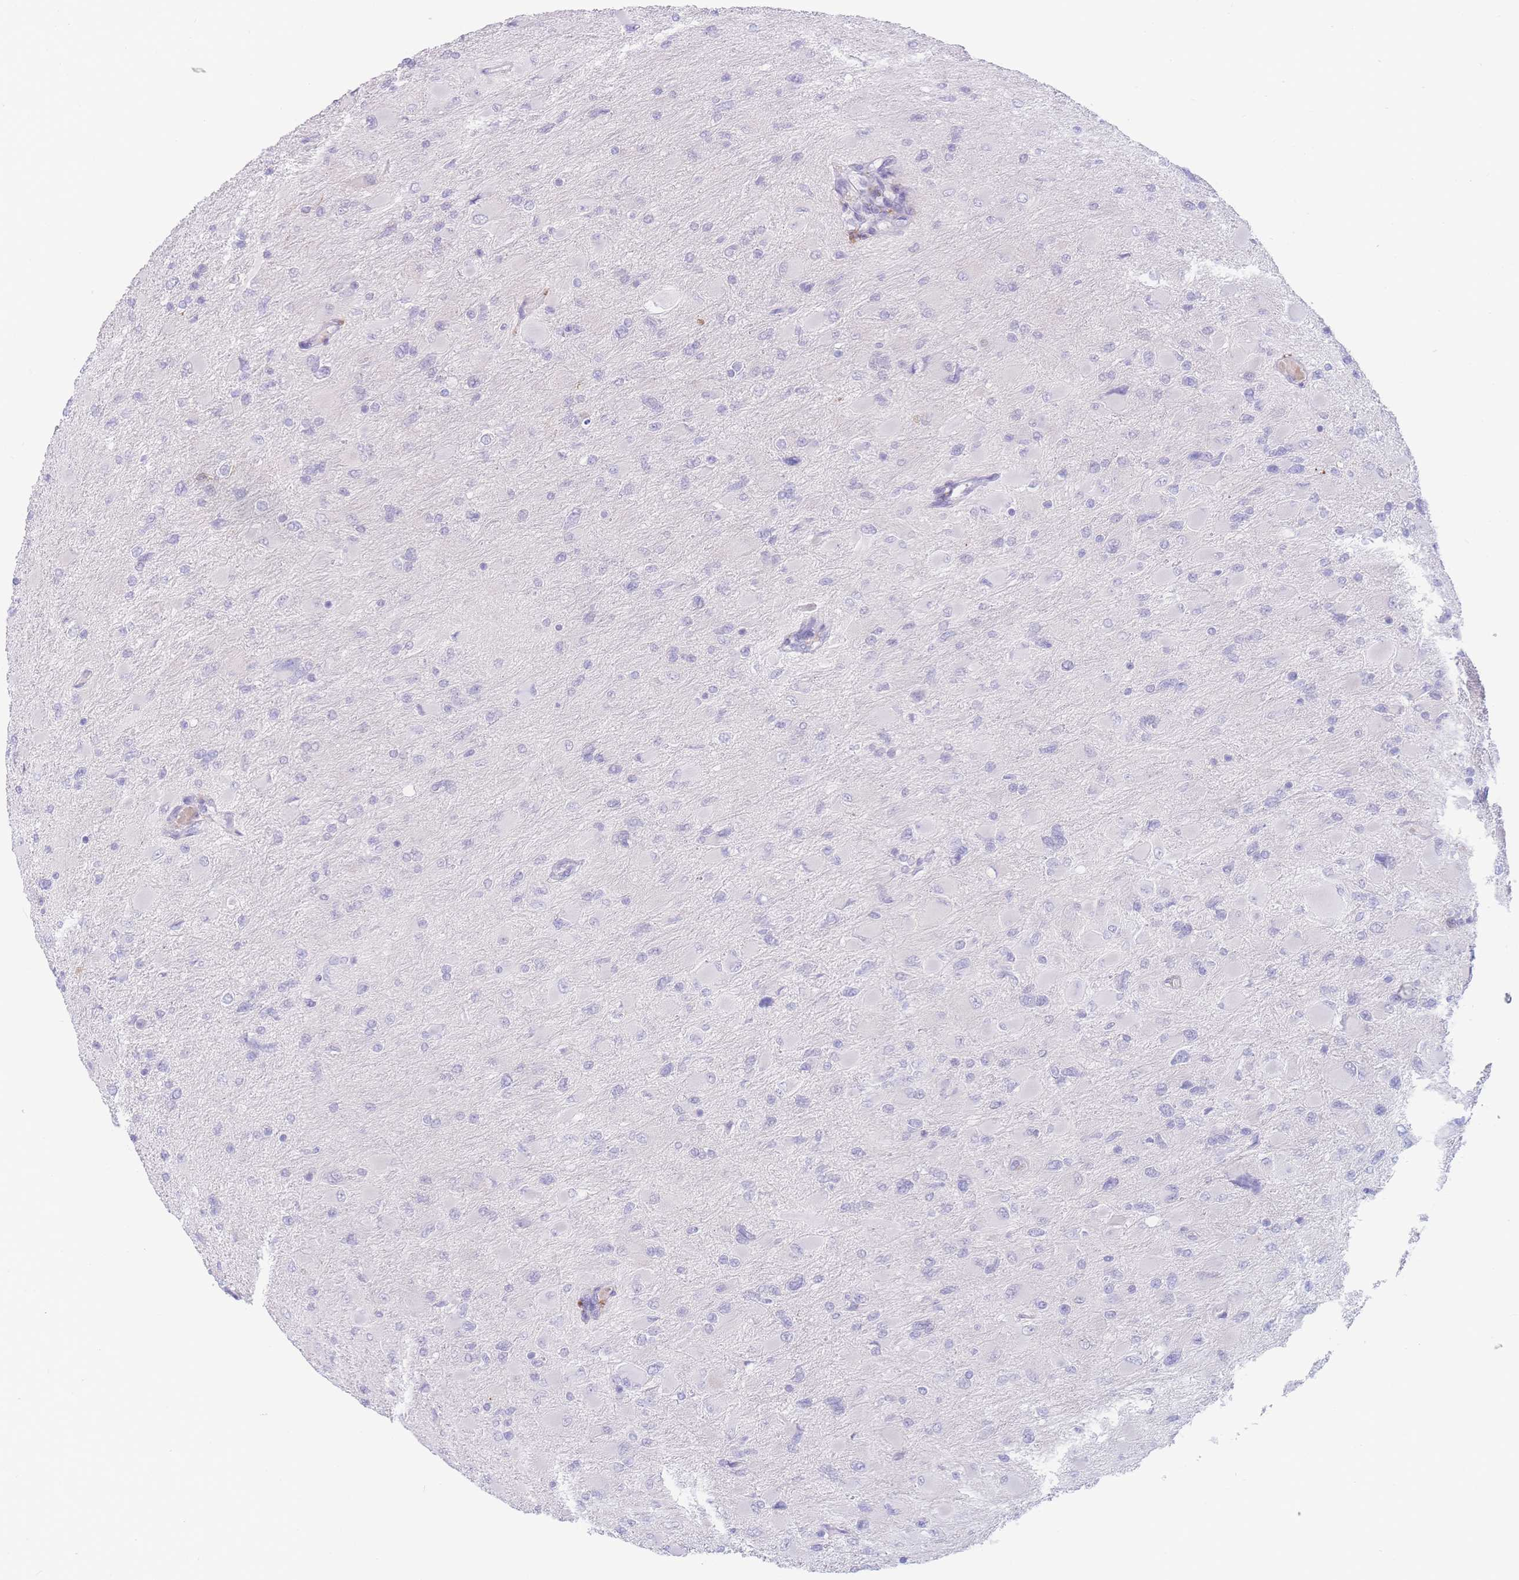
{"staining": {"intensity": "negative", "quantity": "none", "location": "none"}, "tissue": "glioma", "cell_type": "Tumor cells", "image_type": "cancer", "snomed": [{"axis": "morphology", "description": "Glioma, malignant, High grade"}, {"axis": "topography", "description": "Cerebral cortex"}], "caption": "This is an immunohistochemistry histopathology image of glioma. There is no expression in tumor cells.", "gene": "PRSS22", "patient": {"sex": "female", "age": 36}}